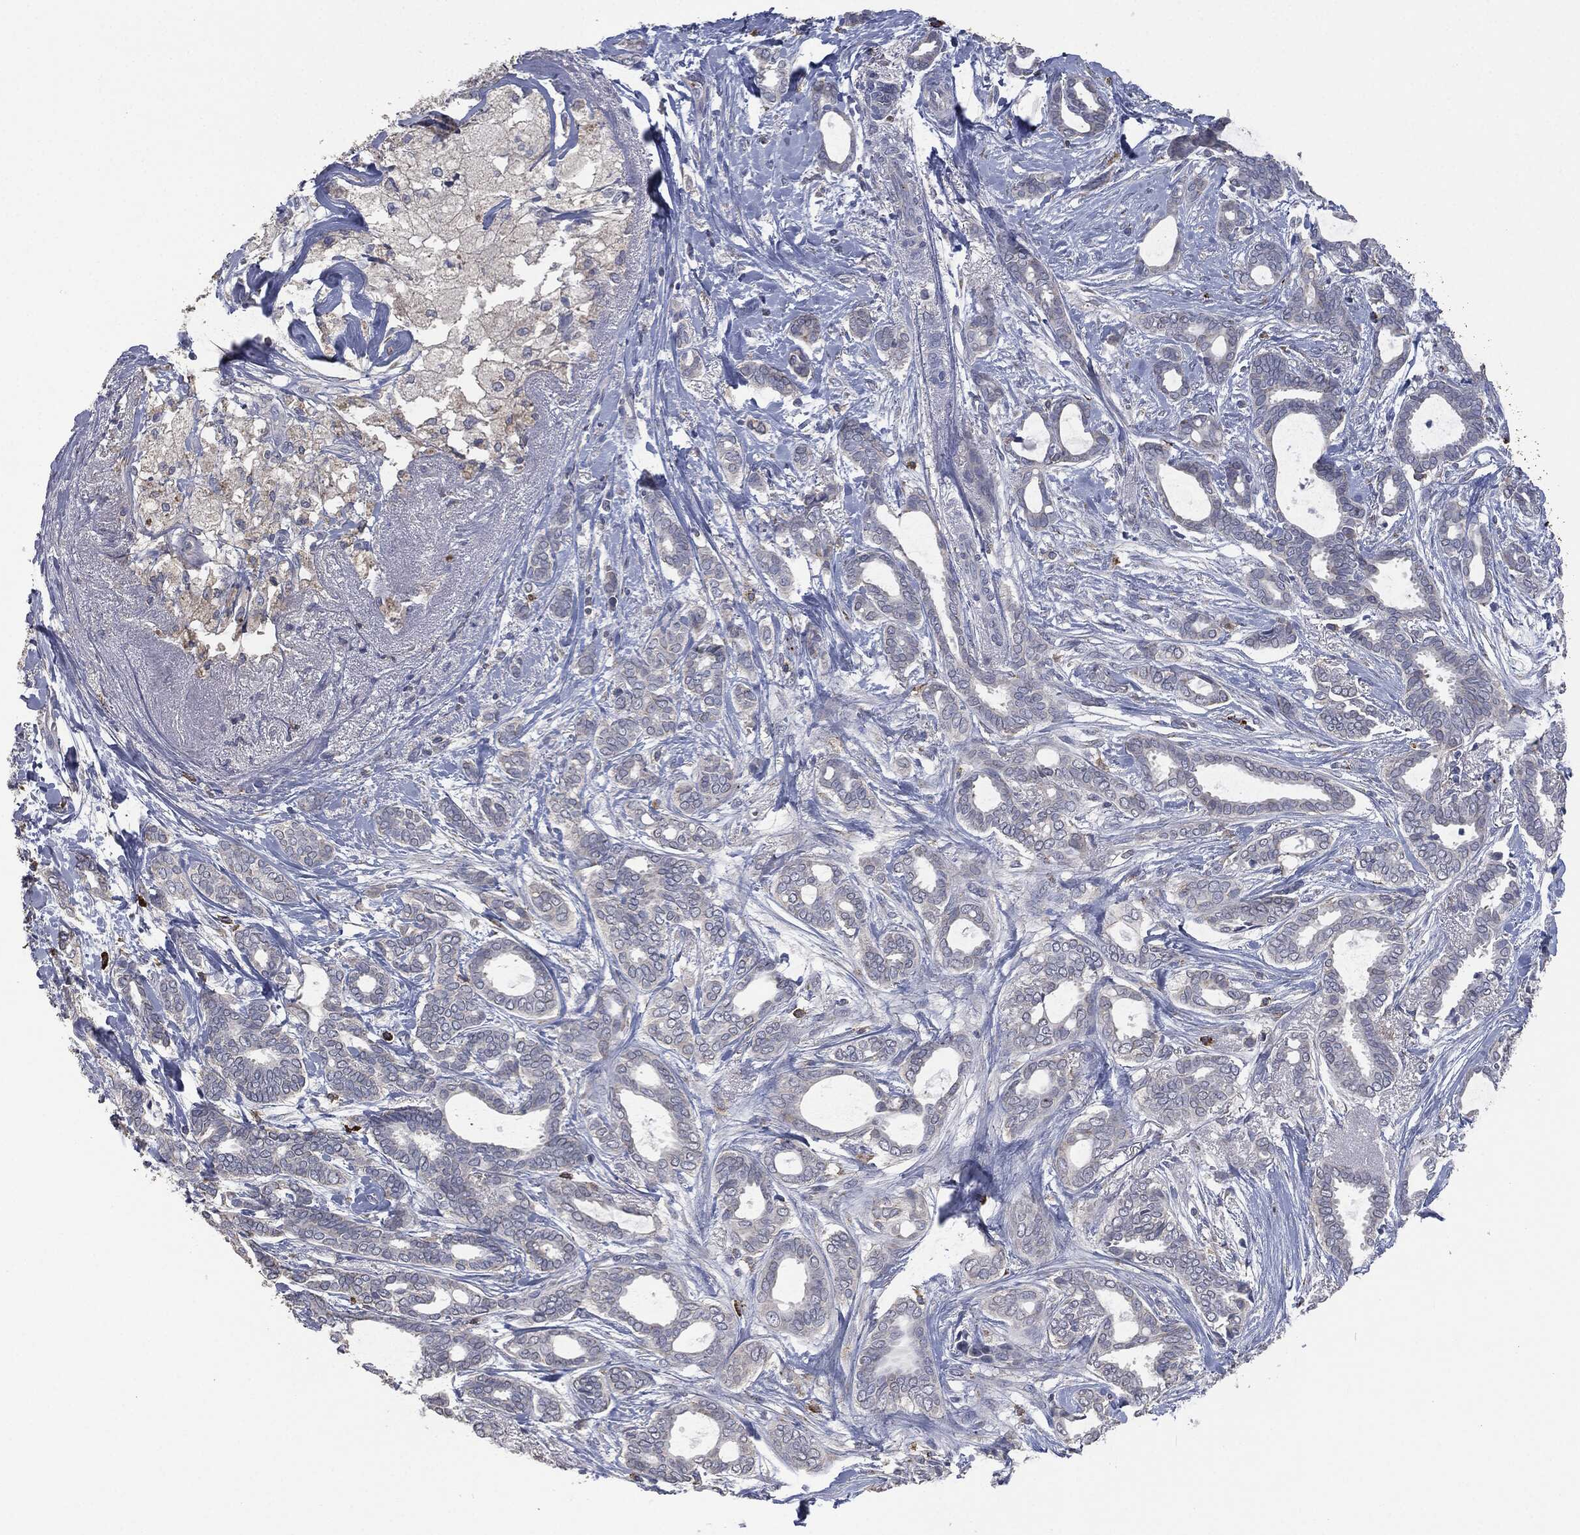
{"staining": {"intensity": "negative", "quantity": "none", "location": "none"}, "tissue": "breast cancer", "cell_type": "Tumor cells", "image_type": "cancer", "snomed": [{"axis": "morphology", "description": "Duct carcinoma"}, {"axis": "topography", "description": "Breast"}], "caption": "Human breast cancer stained for a protein using IHC demonstrates no positivity in tumor cells.", "gene": "CD33", "patient": {"sex": "female", "age": 51}}